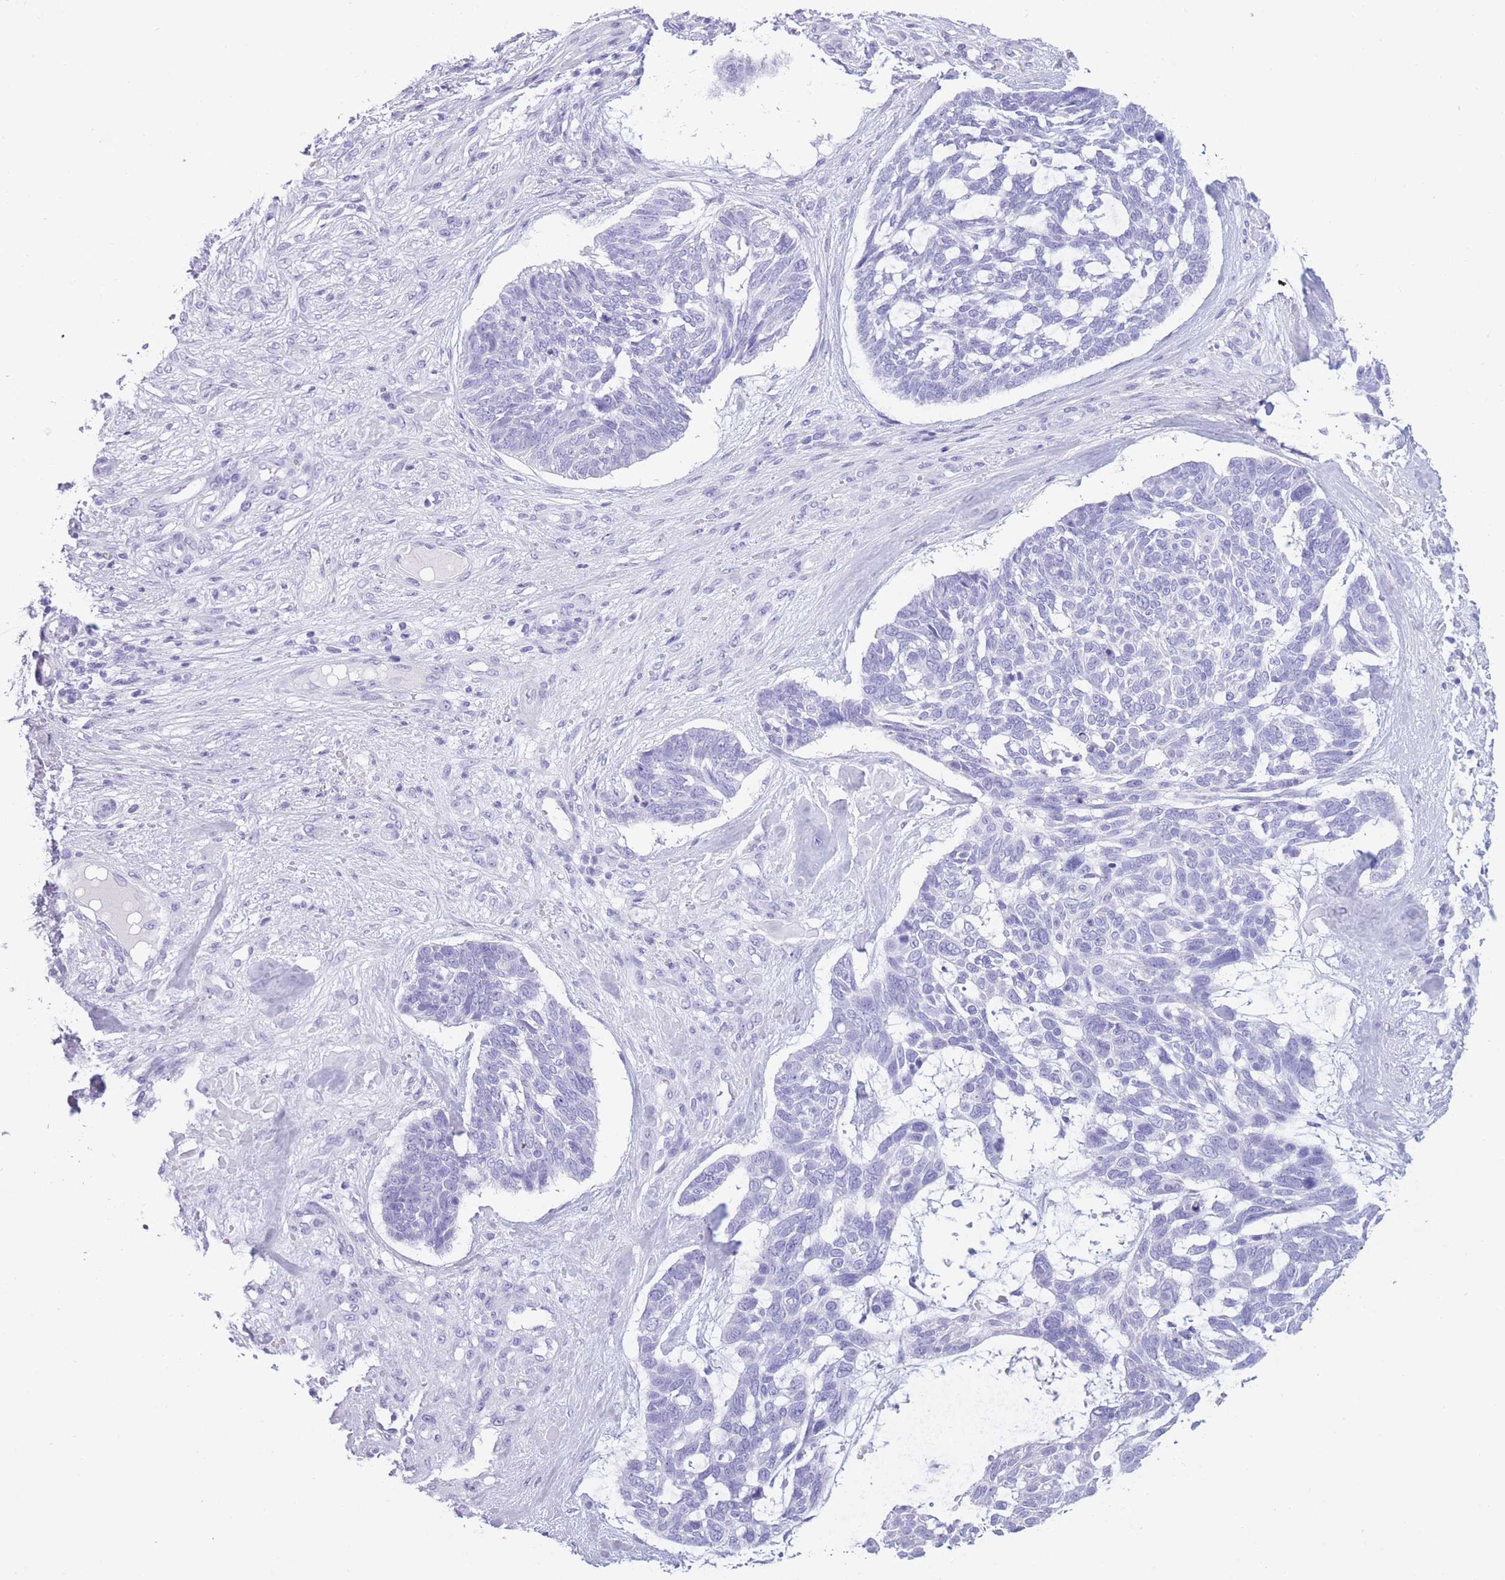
{"staining": {"intensity": "negative", "quantity": "none", "location": "none"}, "tissue": "skin cancer", "cell_type": "Tumor cells", "image_type": "cancer", "snomed": [{"axis": "morphology", "description": "Basal cell carcinoma"}, {"axis": "topography", "description": "Skin"}], "caption": "Immunohistochemistry image of neoplastic tissue: human skin cancer (basal cell carcinoma) stained with DAB exhibits no significant protein positivity in tumor cells. (IHC, brightfield microscopy, high magnification).", "gene": "TNFSF11", "patient": {"sex": "male", "age": 88}}